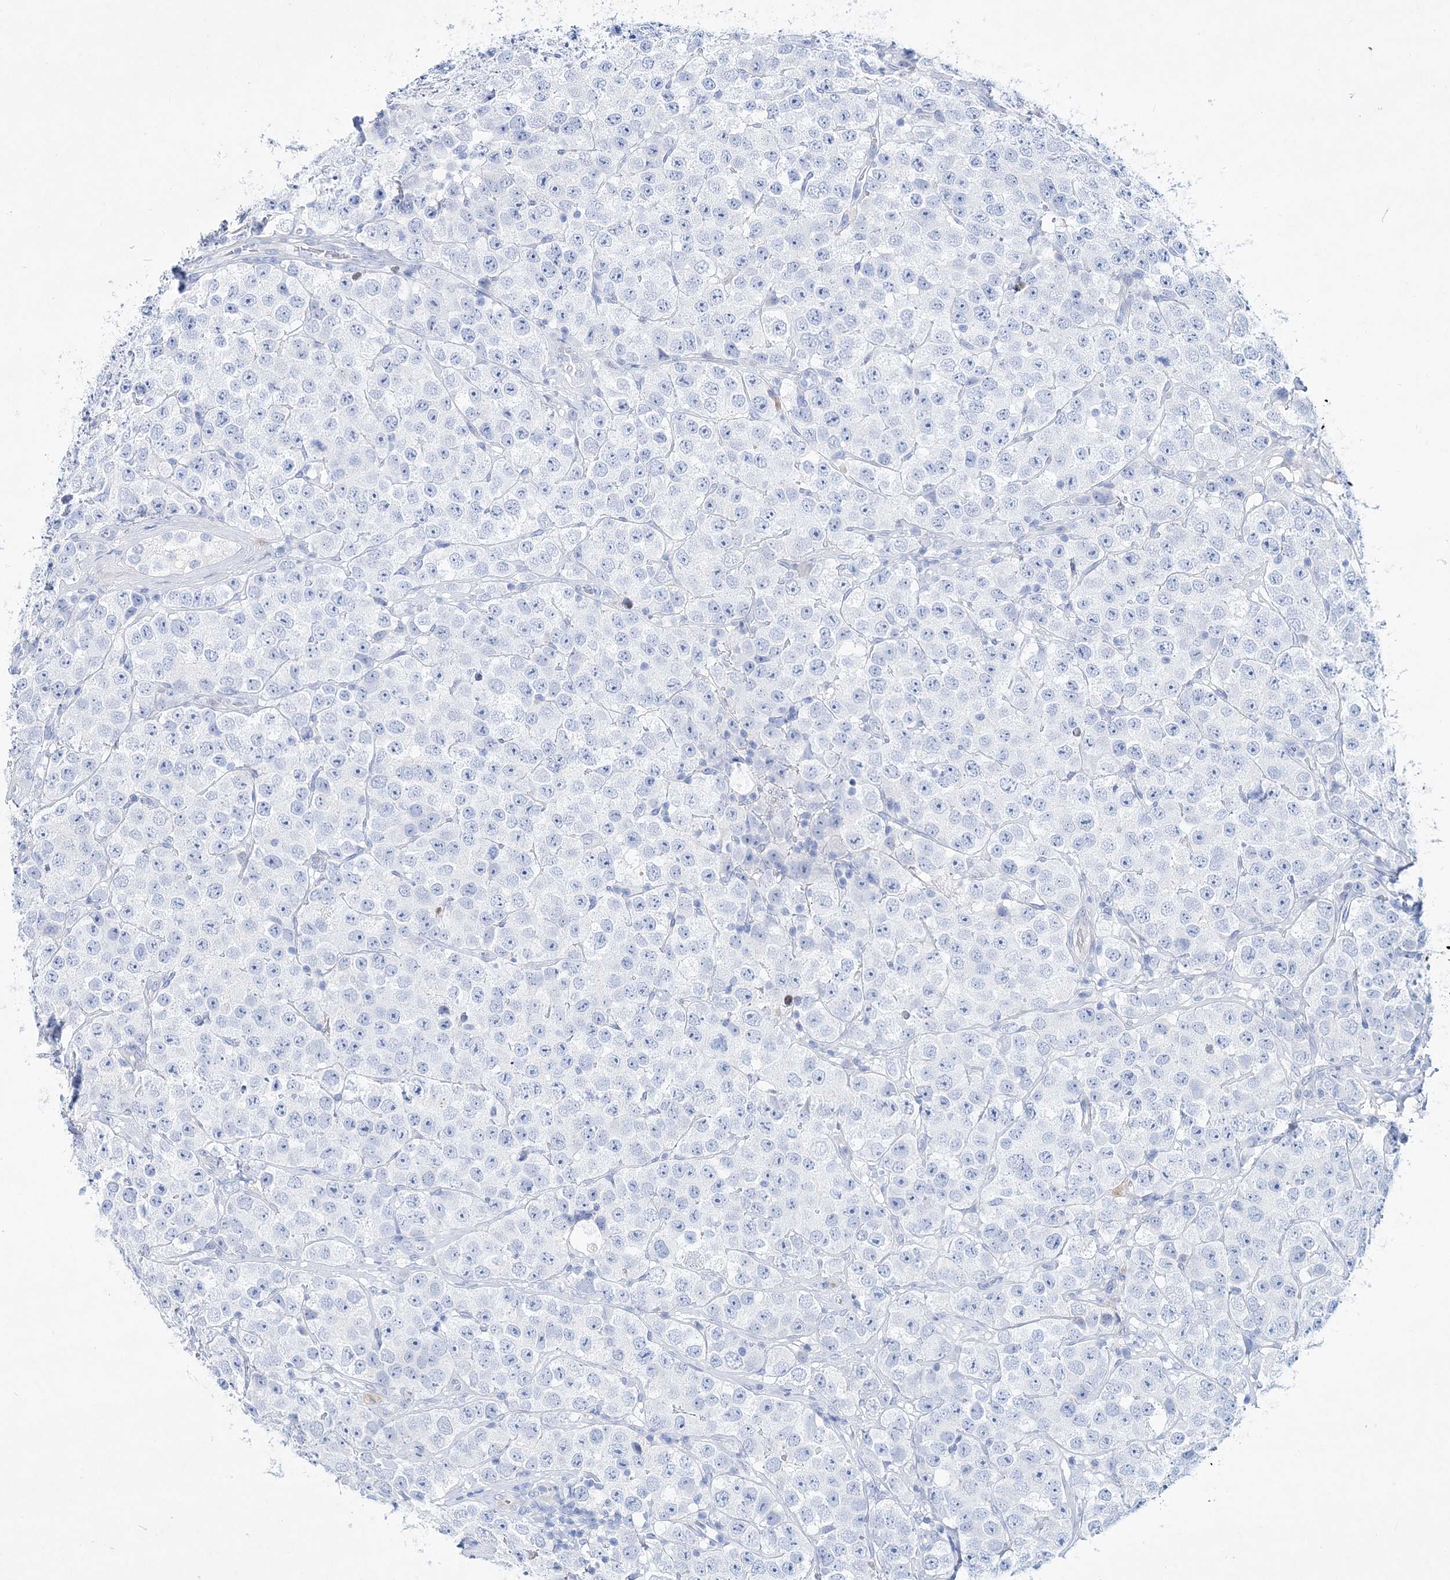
{"staining": {"intensity": "negative", "quantity": "none", "location": "none"}, "tissue": "testis cancer", "cell_type": "Tumor cells", "image_type": "cancer", "snomed": [{"axis": "morphology", "description": "Seminoma, NOS"}, {"axis": "topography", "description": "Testis"}], "caption": "Immunohistochemical staining of human testis cancer (seminoma) demonstrates no significant positivity in tumor cells.", "gene": "SPINK7", "patient": {"sex": "male", "age": 28}}